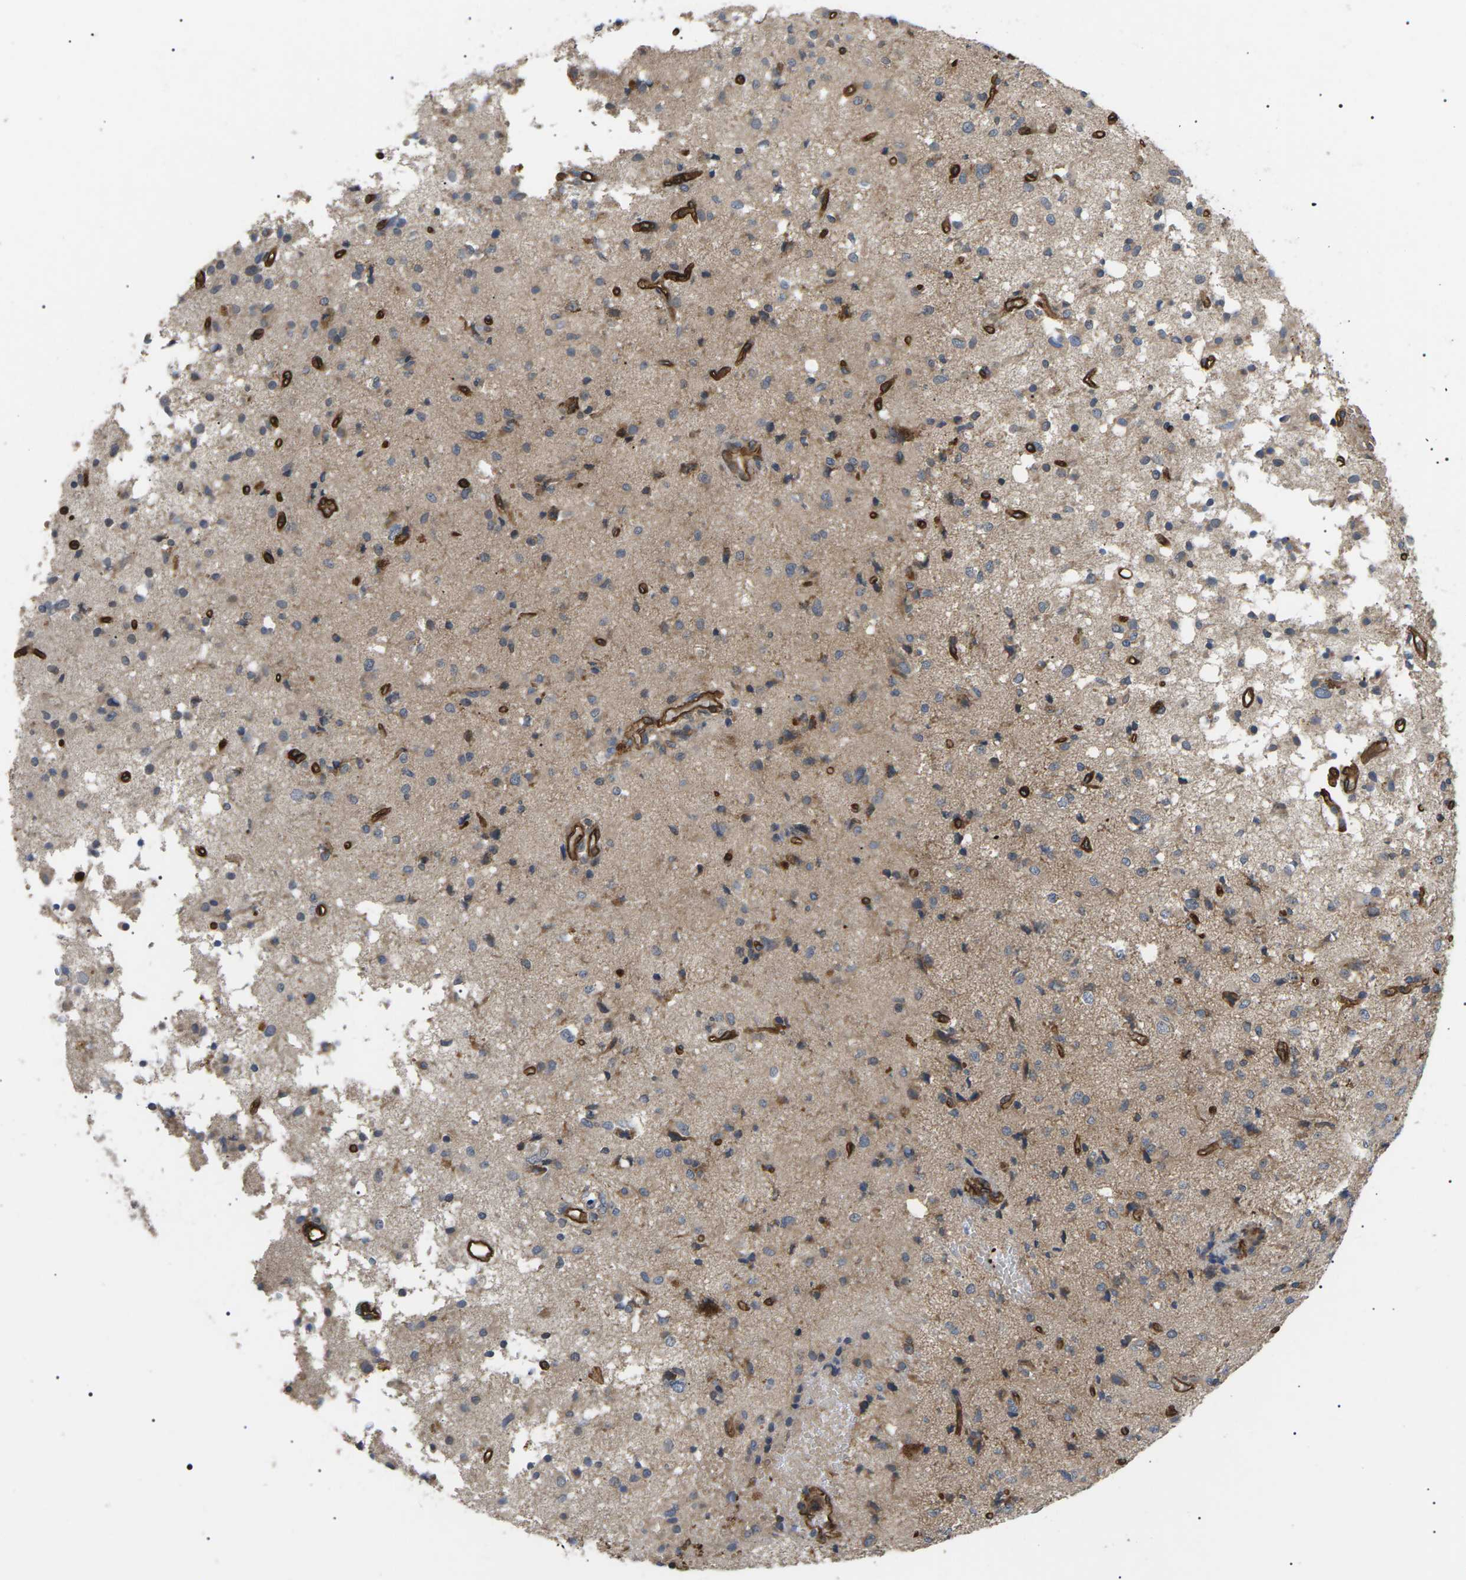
{"staining": {"intensity": "weak", "quantity": ">75%", "location": "cytoplasmic/membranous"}, "tissue": "glioma", "cell_type": "Tumor cells", "image_type": "cancer", "snomed": [{"axis": "morphology", "description": "Glioma, malignant, High grade"}, {"axis": "topography", "description": "Brain"}], "caption": "Weak cytoplasmic/membranous protein positivity is present in approximately >75% of tumor cells in malignant glioma (high-grade).", "gene": "TMTC4", "patient": {"sex": "female", "age": 59}}